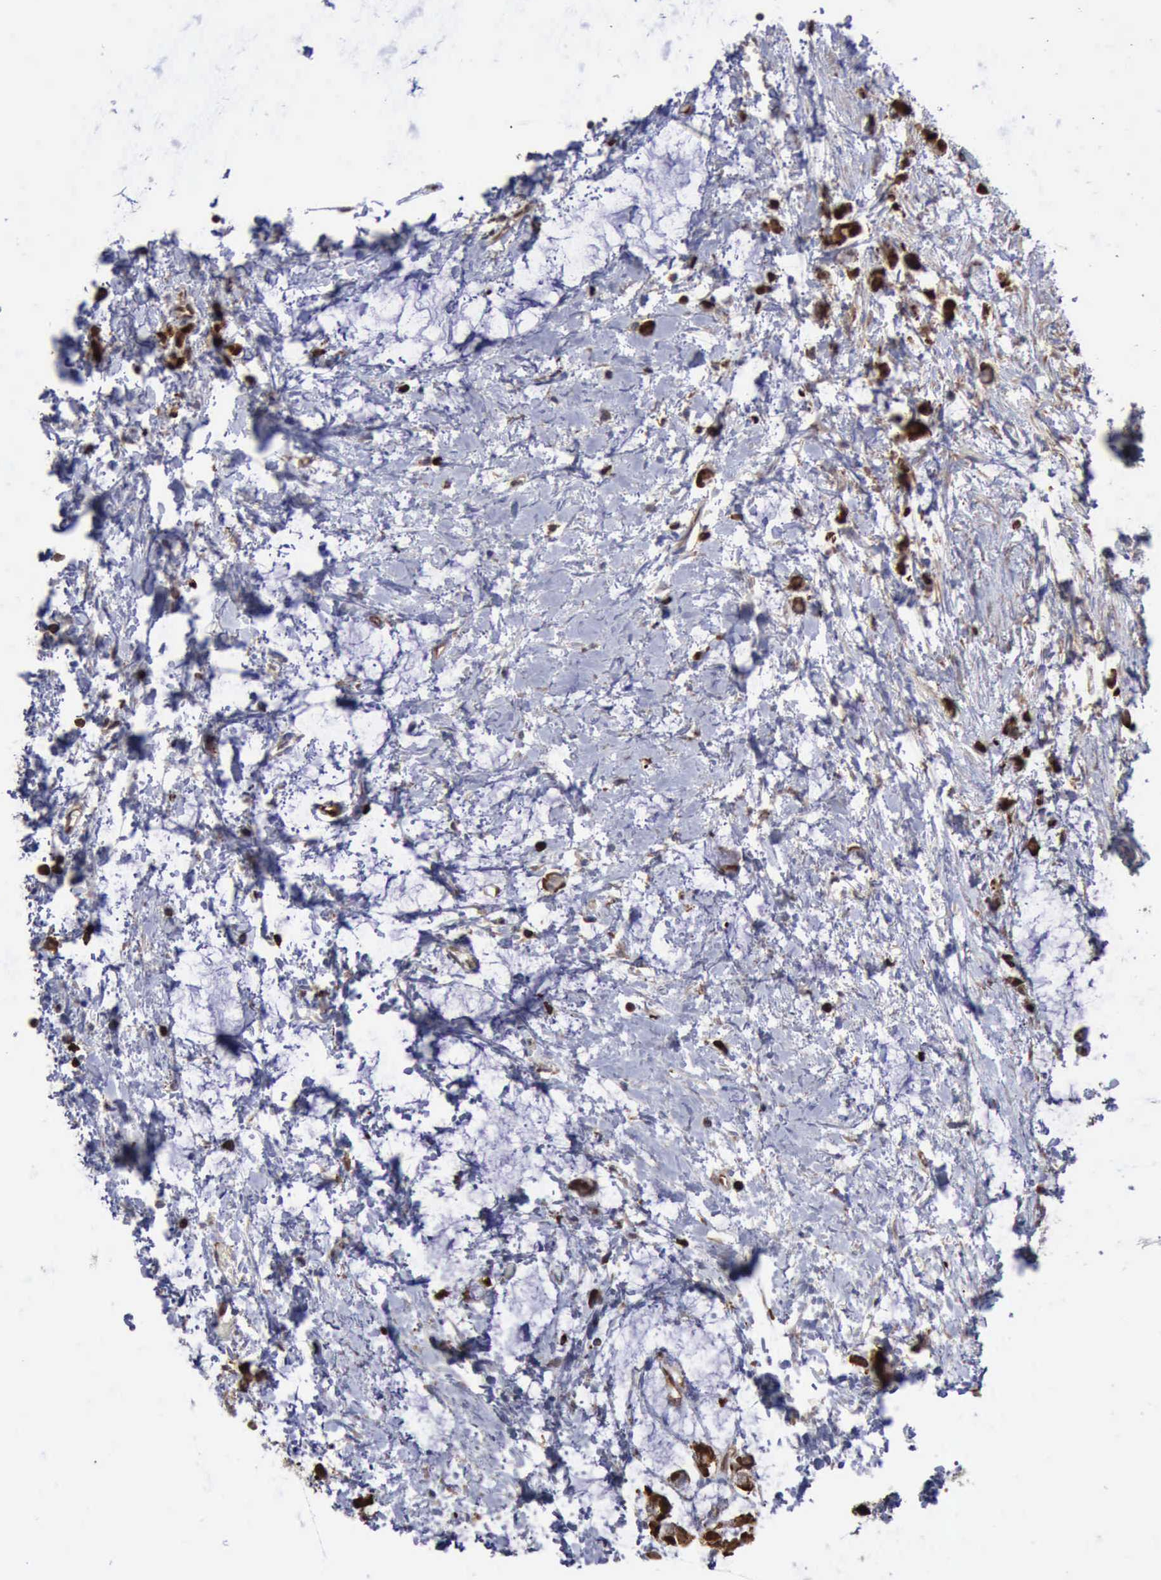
{"staining": {"intensity": "strong", "quantity": ">75%", "location": "cytoplasmic/membranous,nuclear"}, "tissue": "colorectal cancer", "cell_type": "Tumor cells", "image_type": "cancer", "snomed": [{"axis": "morphology", "description": "Normal tissue, NOS"}, {"axis": "morphology", "description": "Adenocarcinoma, NOS"}, {"axis": "topography", "description": "Colon"}, {"axis": "topography", "description": "Peripheral nerve tissue"}], "caption": "This image displays IHC staining of human colorectal cancer, with high strong cytoplasmic/membranous and nuclear positivity in about >75% of tumor cells.", "gene": "PDCD4", "patient": {"sex": "male", "age": 14}}